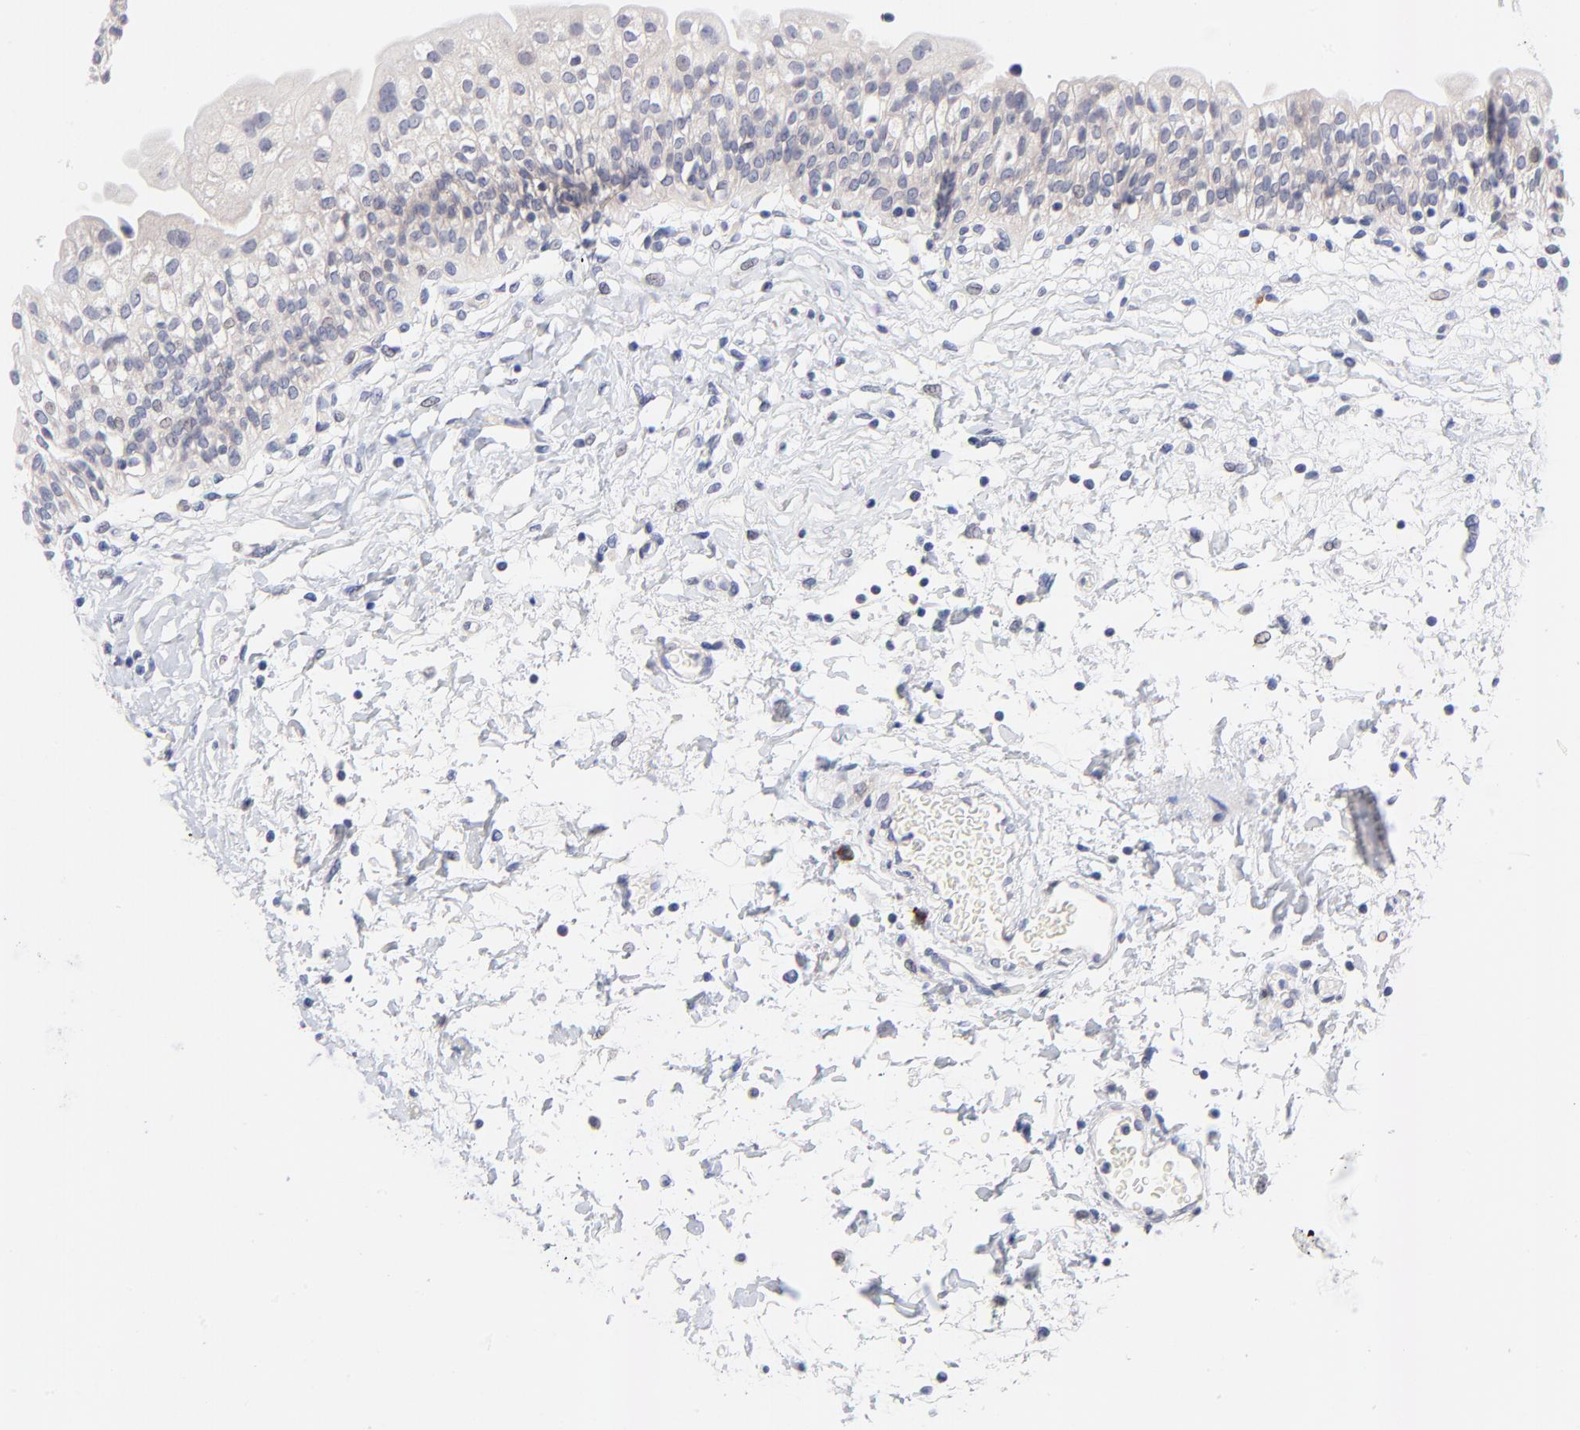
{"staining": {"intensity": "weak", "quantity": ">75%", "location": "cytoplasmic/membranous"}, "tissue": "urinary bladder", "cell_type": "Urothelial cells", "image_type": "normal", "snomed": [{"axis": "morphology", "description": "Normal tissue, NOS"}, {"axis": "topography", "description": "Urinary bladder"}], "caption": "IHC staining of normal urinary bladder, which exhibits low levels of weak cytoplasmic/membranous staining in approximately >75% of urothelial cells indicating weak cytoplasmic/membranous protein staining. The staining was performed using DAB (3,3'-diaminobenzidine) (brown) for protein detection and nuclei were counterstained in hematoxylin (blue).", "gene": "AFF2", "patient": {"sex": "female", "age": 80}}